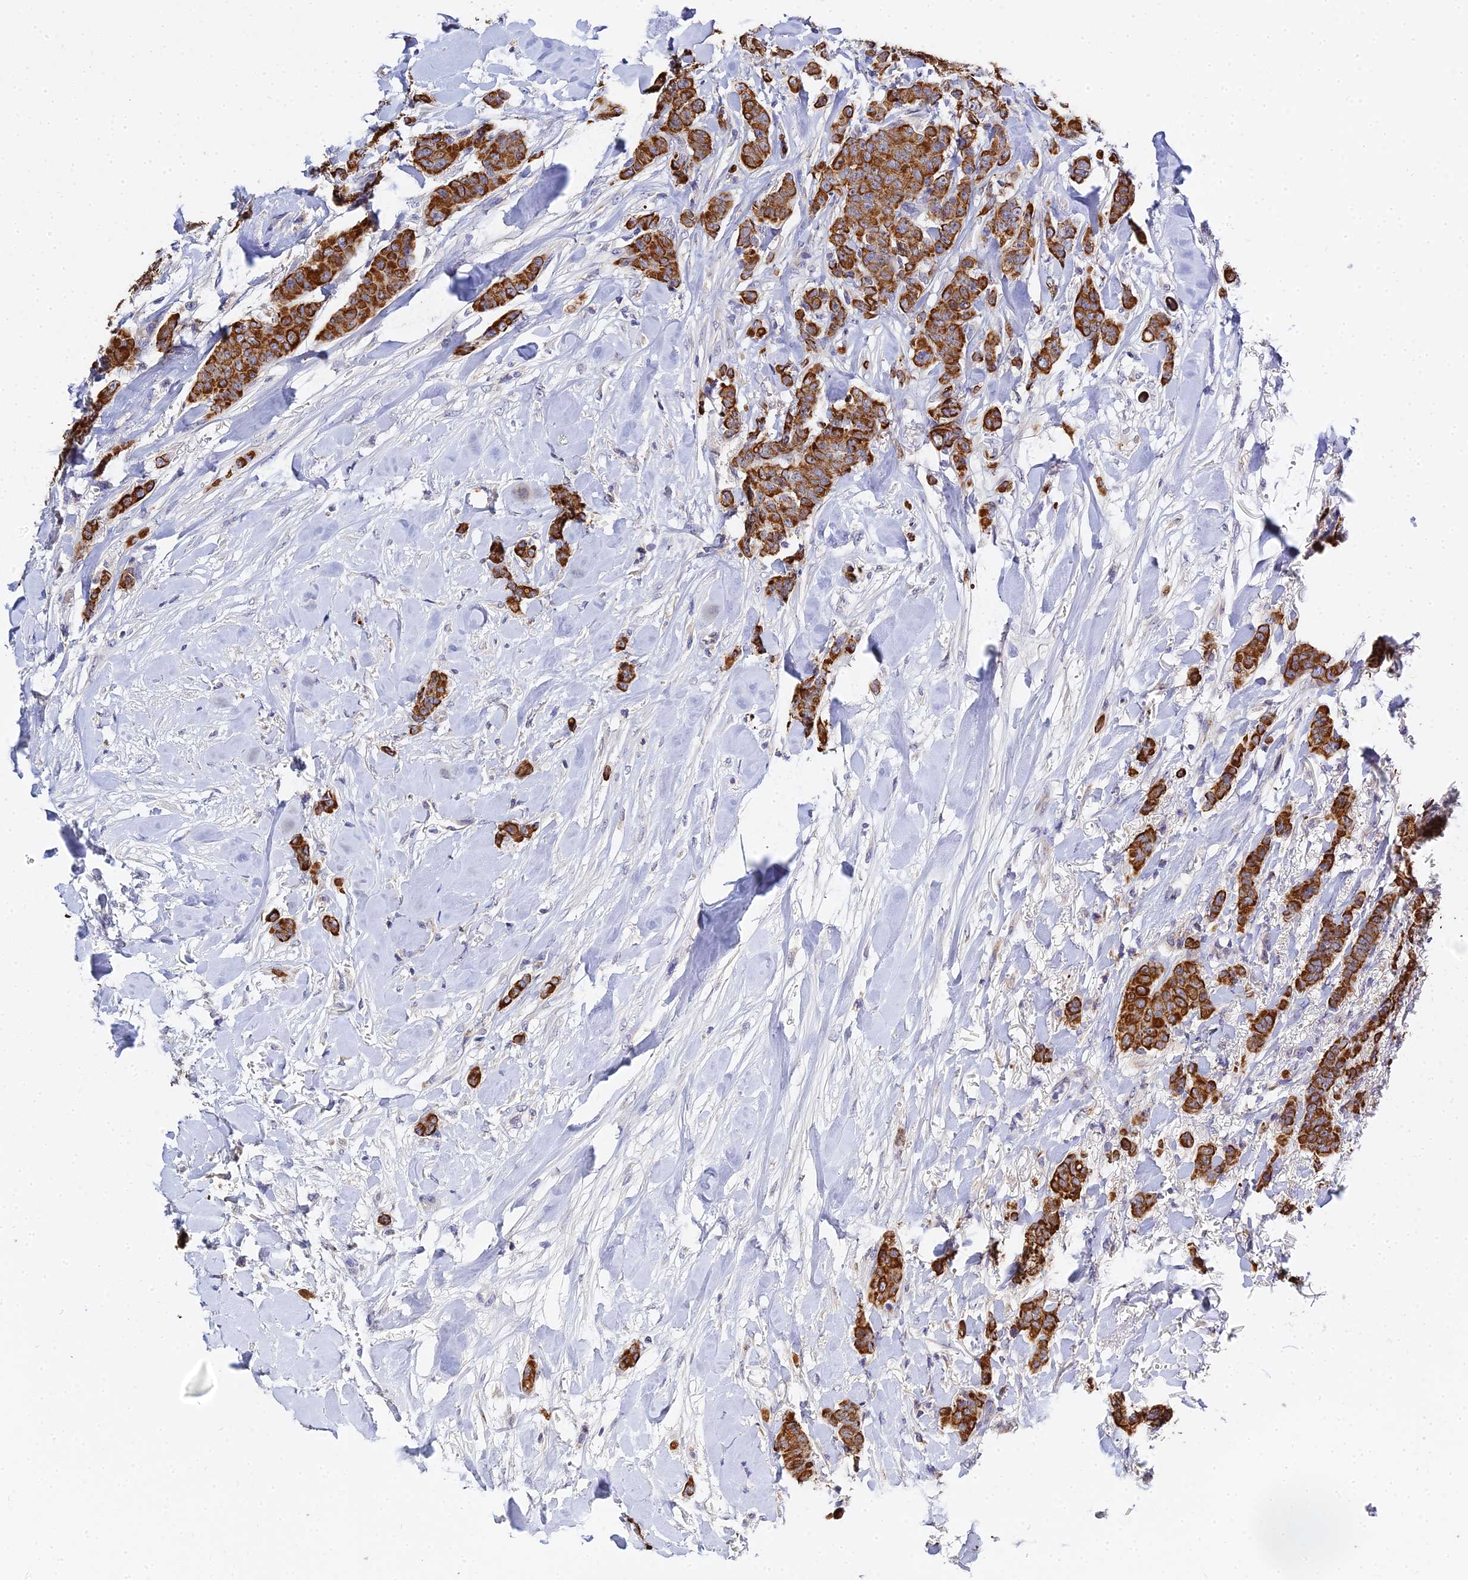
{"staining": {"intensity": "strong", "quantity": ">75%", "location": "cytoplasmic/membranous"}, "tissue": "breast cancer", "cell_type": "Tumor cells", "image_type": "cancer", "snomed": [{"axis": "morphology", "description": "Duct carcinoma"}, {"axis": "topography", "description": "Breast"}], "caption": "A high amount of strong cytoplasmic/membranous positivity is appreciated in approximately >75% of tumor cells in infiltrating ductal carcinoma (breast) tissue. The protein of interest is shown in brown color, while the nuclei are stained blue.", "gene": "ZXDA", "patient": {"sex": "female", "age": 40}}